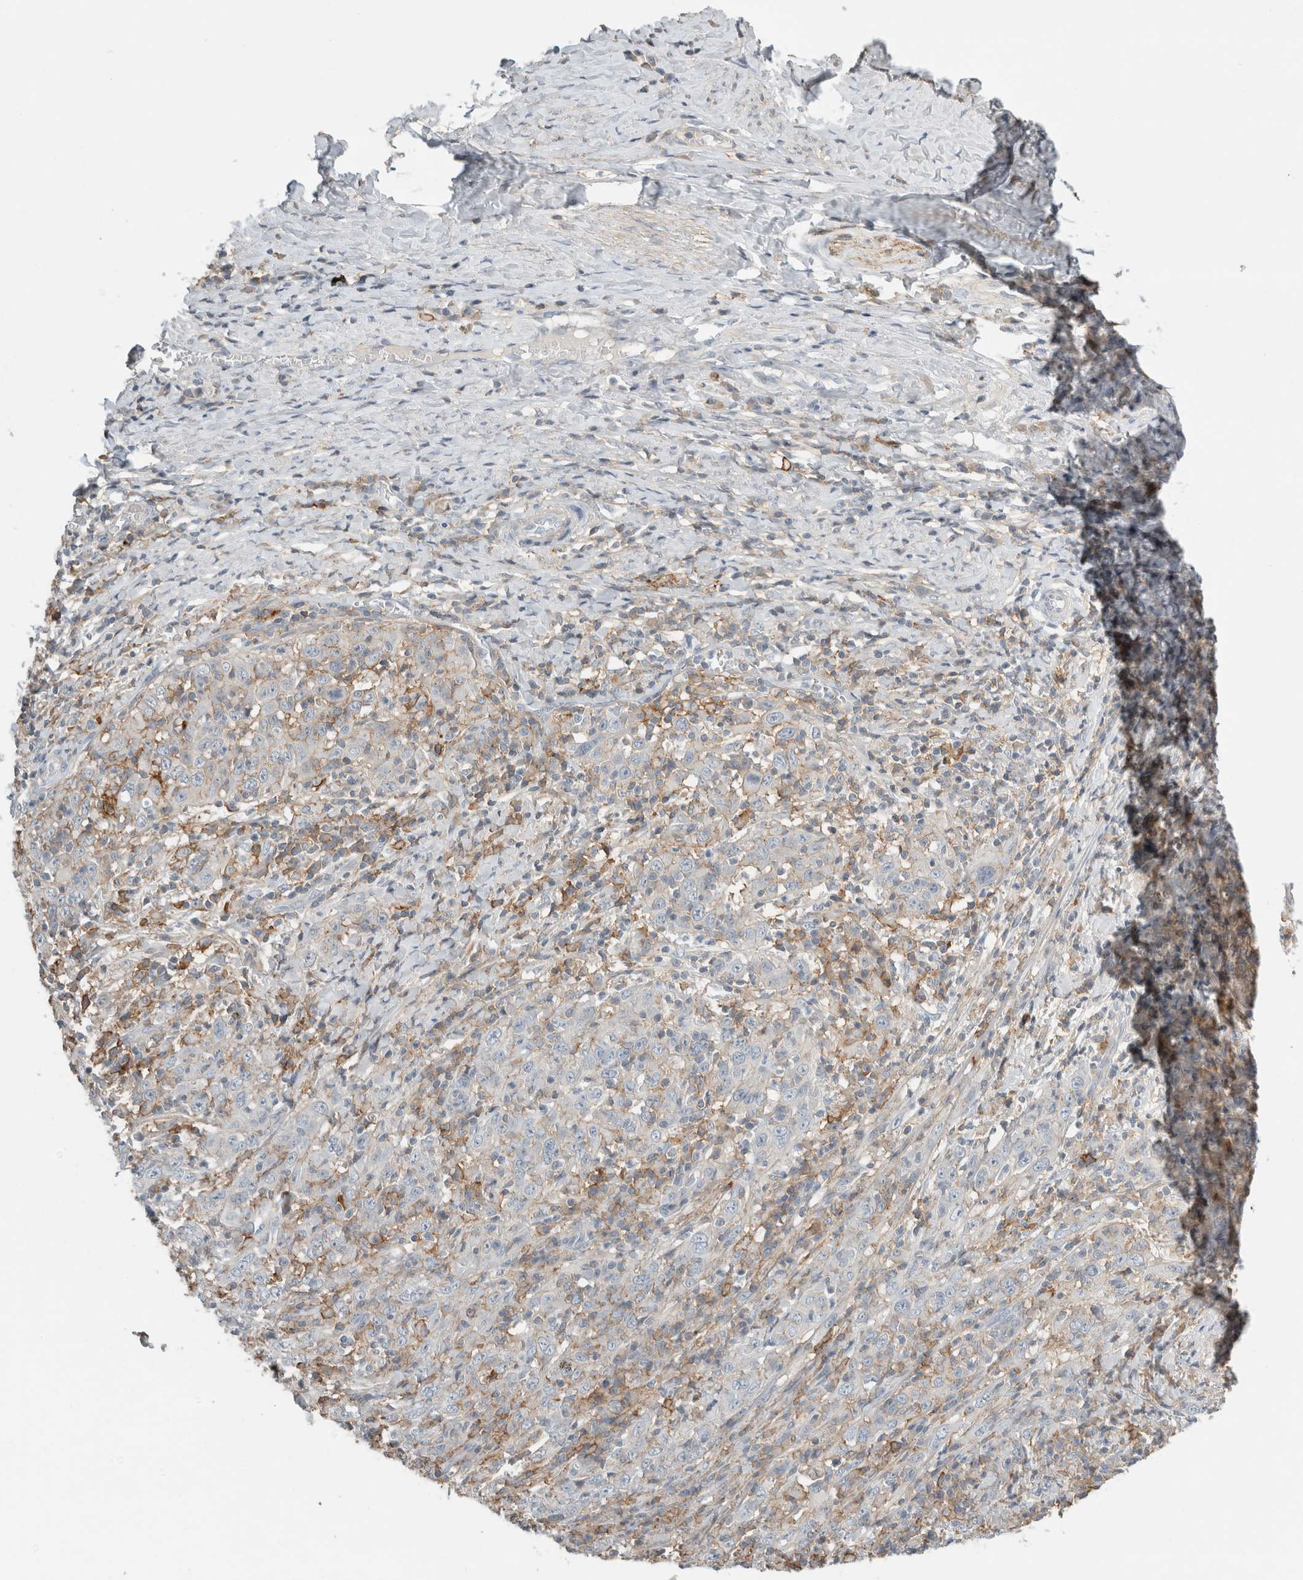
{"staining": {"intensity": "weak", "quantity": "<25%", "location": "cytoplasmic/membranous"}, "tissue": "cervical cancer", "cell_type": "Tumor cells", "image_type": "cancer", "snomed": [{"axis": "morphology", "description": "Squamous cell carcinoma, NOS"}, {"axis": "topography", "description": "Cervix"}], "caption": "An immunohistochemistry photomicrograph of cervical cancer (squamous cell carcinoma) is shown. There is no staining in tumor cells of cervical cancer (squamous cell carcinoma).", "gene": "ERCC6L2", "patient": {"sex": "female", "age": 46}}